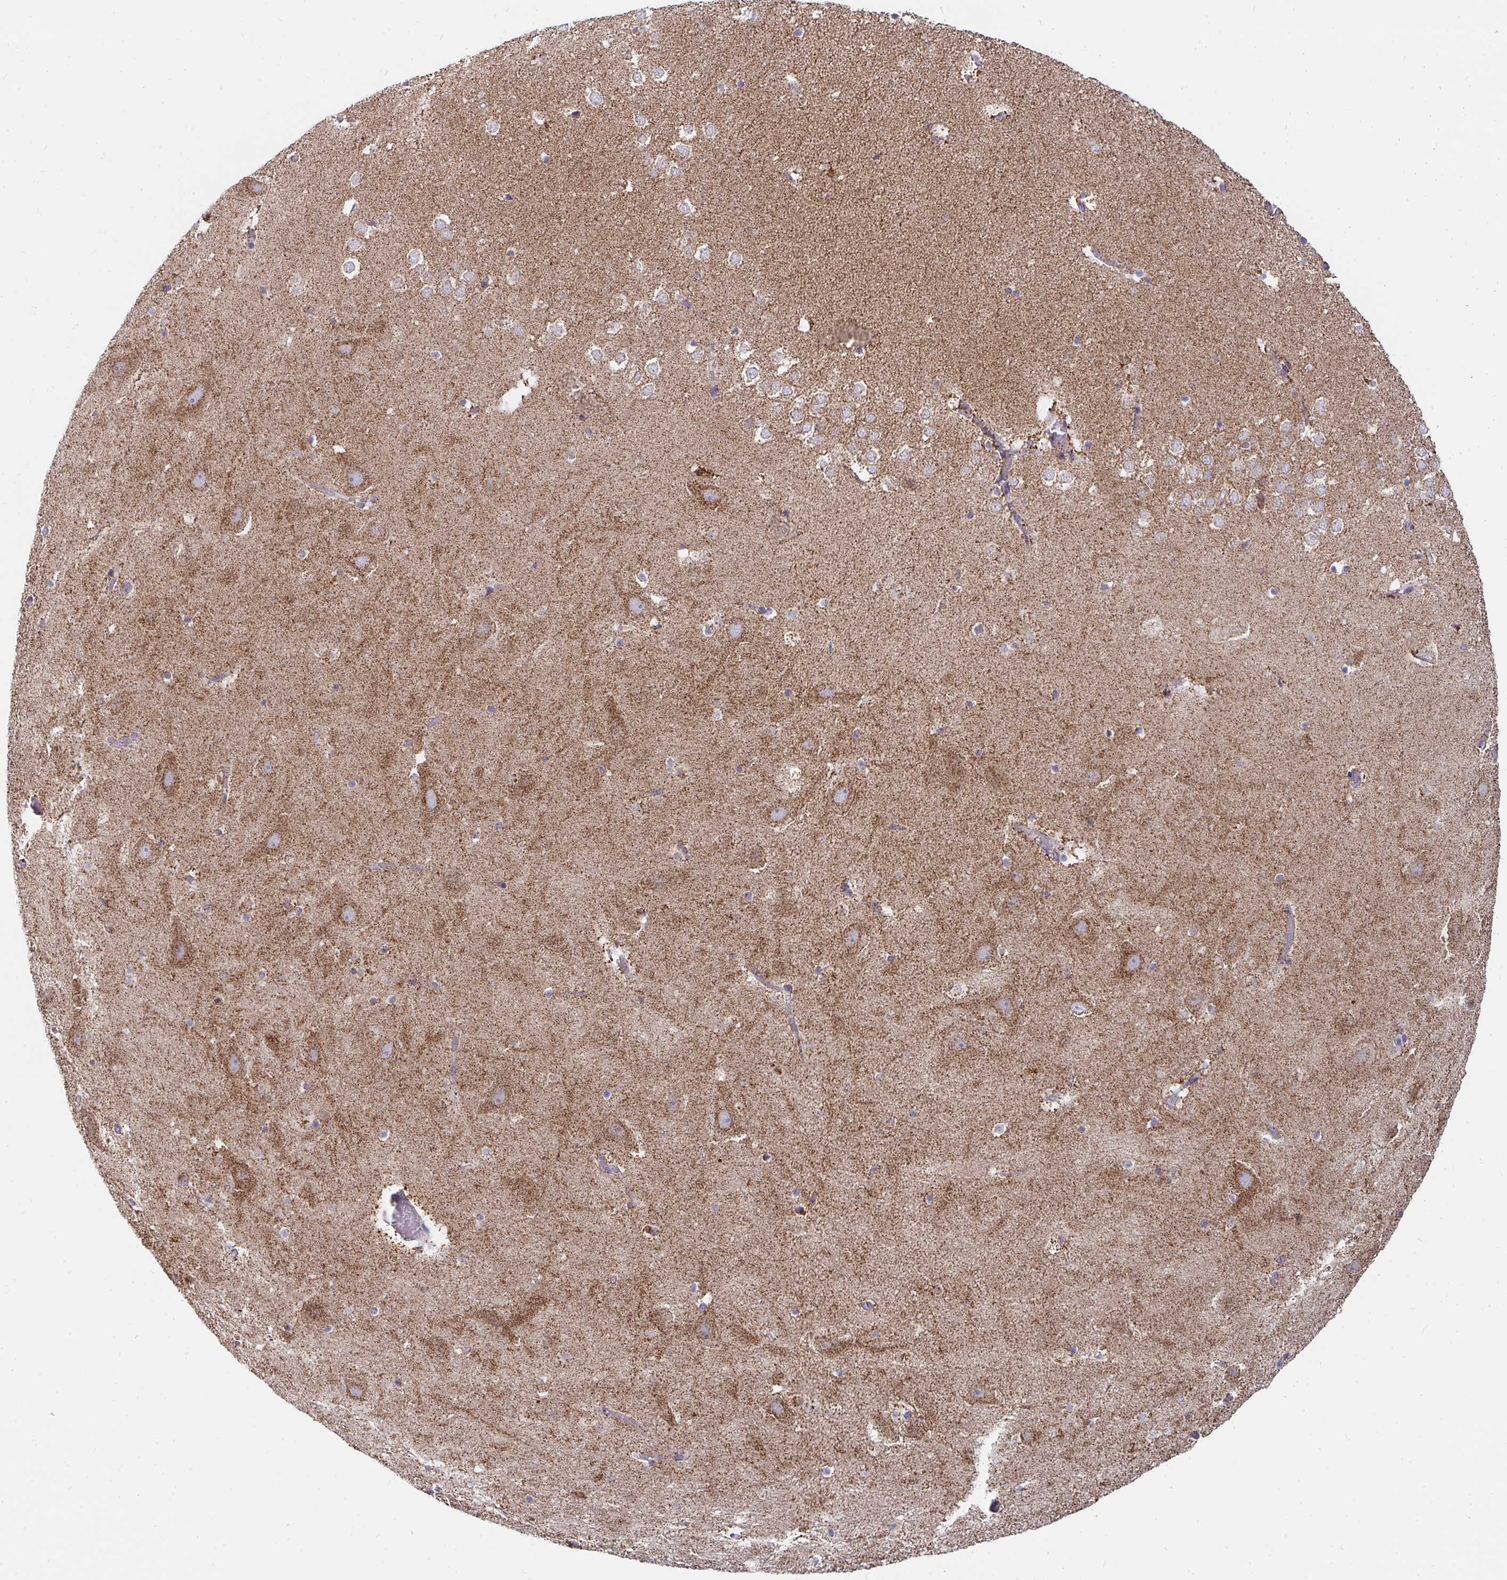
{"staining": {"intensity": "moderate", "quantity": "<25%", "location": "cytoplasmic/membranous"}, "tissue": "hippocampus", "cell_type": "Glial cells", "image_type": "normal", "snomed": [{"axis": "morphology", "description": "Normal tissue, NOS"}, {"axis": "topography", "description": "Hippocampus"}], "caption": "This photomicrograph shows immunohistochemistry staining of unremarkable hippocampus, with low moderate cytoplasmic/membranous positivity in approximately <25% of glial cells.", "gene": "PC", "patient": {"sex": "female", "age": 42}}